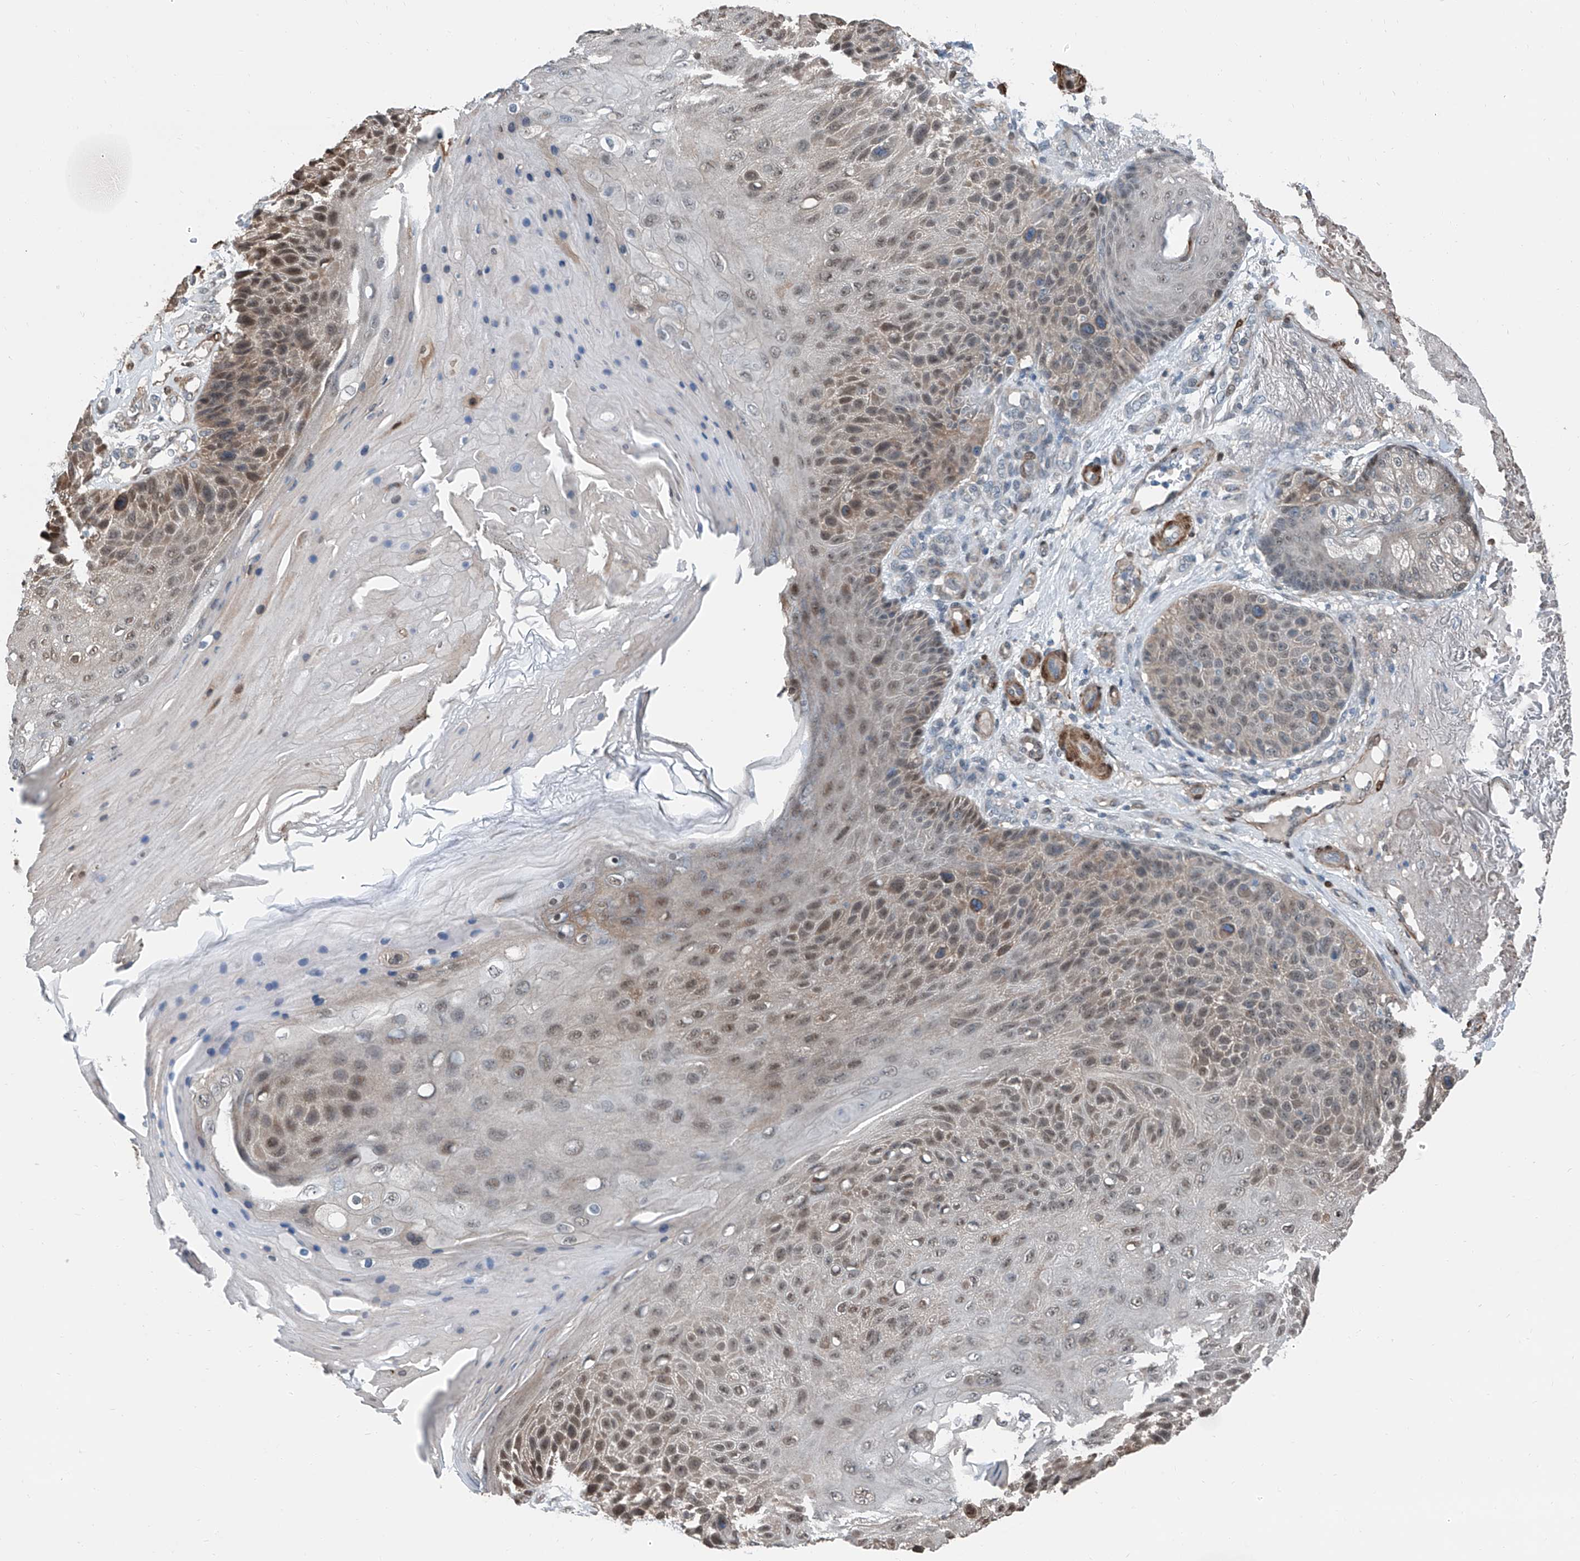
{"staining": {"intensity": "moderate", "quantity": "25%-75%", "location": "cytoplasmic/membranous,nuclear"}, "tissue": "skin cancer", "cell_type": "Tumor cells", "image_type": "cancer", "snomed": [{"axis": "morphology", "description": "Squamous cell carcinoma, NOS"}, {"axis": "topography", "description": "Skin"}], "caption": "This is an image of immunohistochemistry (IHC) staining of skin squamous cell carcinoma, which shows moderate staining in the cytoplasmic/membranous and nuclear of tumor cells.", "gene": "HSPA6", "patient": {"sex": "female", "age": 88}}